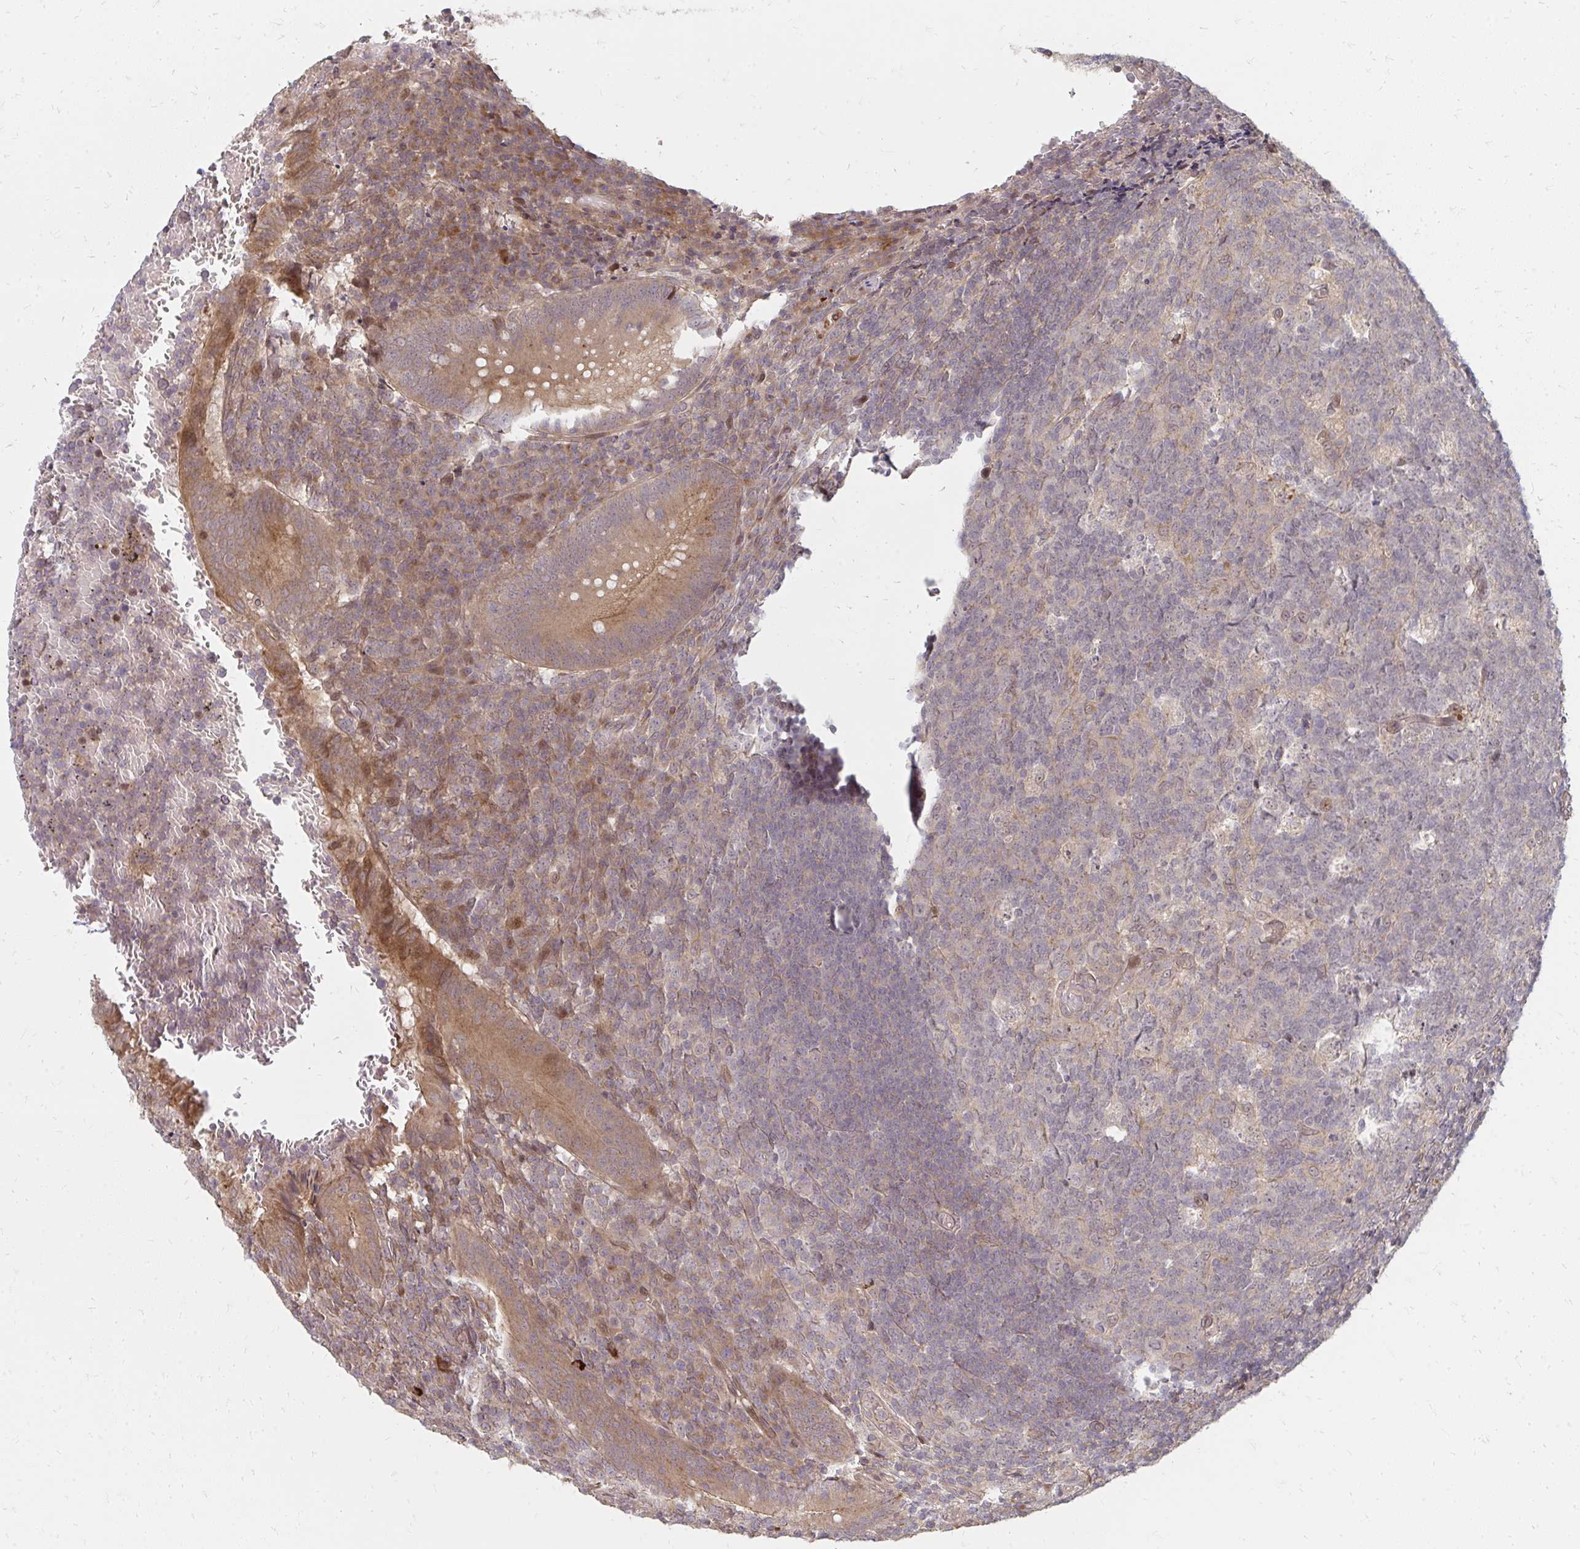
{"staining": {"intensity": "strong", "quantity": "25%-75%", "location": "cytoplasmic/membranous"}, "tissue": "appendix", "cell_type": "Glandular cells", "image_type": "normal", "snomed": [{"axis": "morphology", "description": "Normal tissue, NOS"}, {"axis": "topography", "description": "Appendix"}], "caption": "Approximately 25%-75% of glandular cells in normal human appendix demonstrate strong cytoplasmic/membranous protein positivity as visualized by brown immunohistochemical staining.", "gene": "ZNF285", "patient": {"sex": "male", "age": 18}}